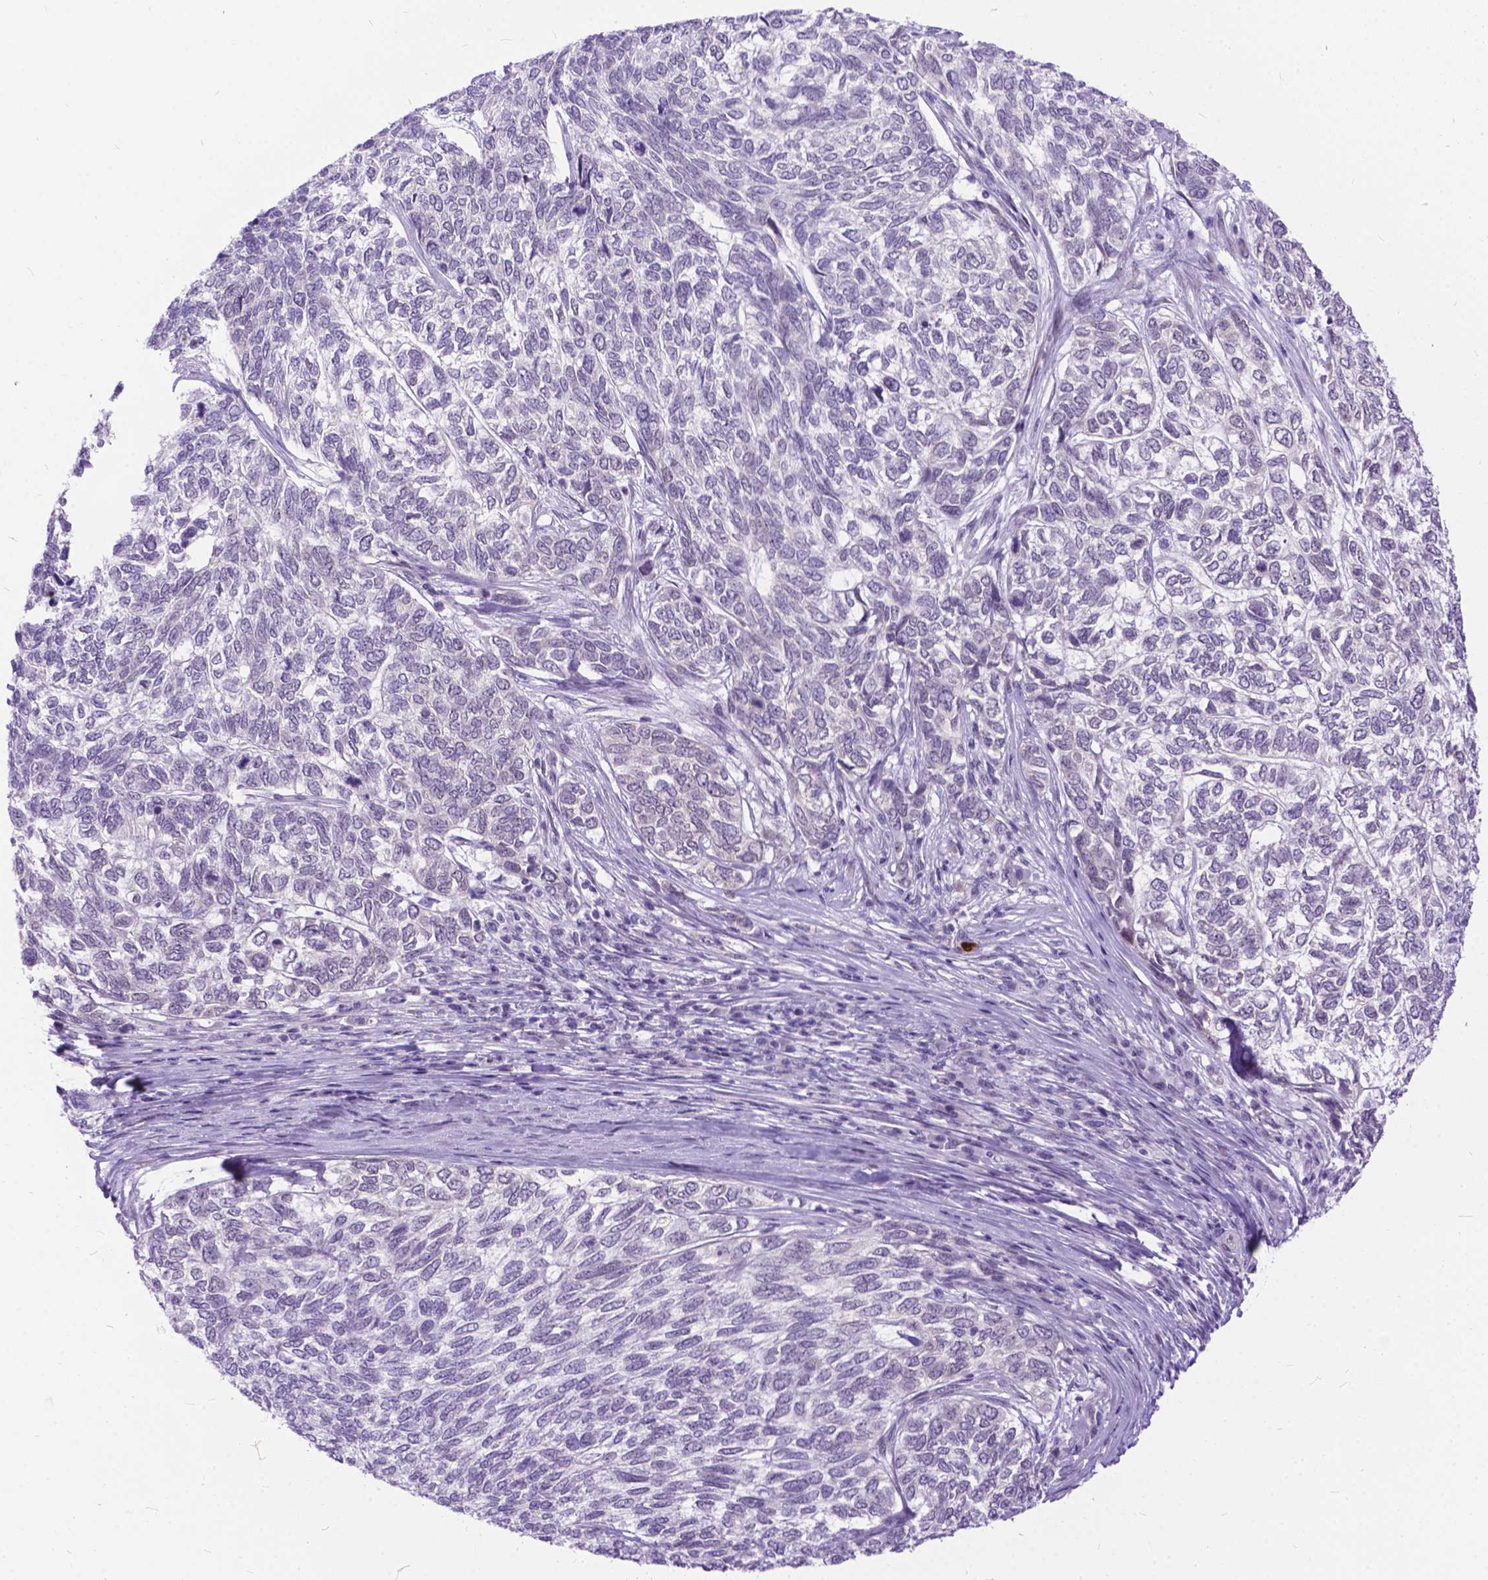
{"staining": {"intensity": "negative", "quantity": "none", "location": "none"}, "tissue": "skin cancer", "cell_type": "Tumor cells", "image_type": "cancer", "snomed": [{"axis": "morphology", "description": "Basal cell carcinoma"}, {"axis": "topography", "description": "Skin"}], "caption": "Immunohistochemistry (IHC) of human skin cancer (basal cell carcinoma) demonstrates no expression in tumor cells.", "gene": "FAM124B", "patient": {"sex": "female", "age": 65}}